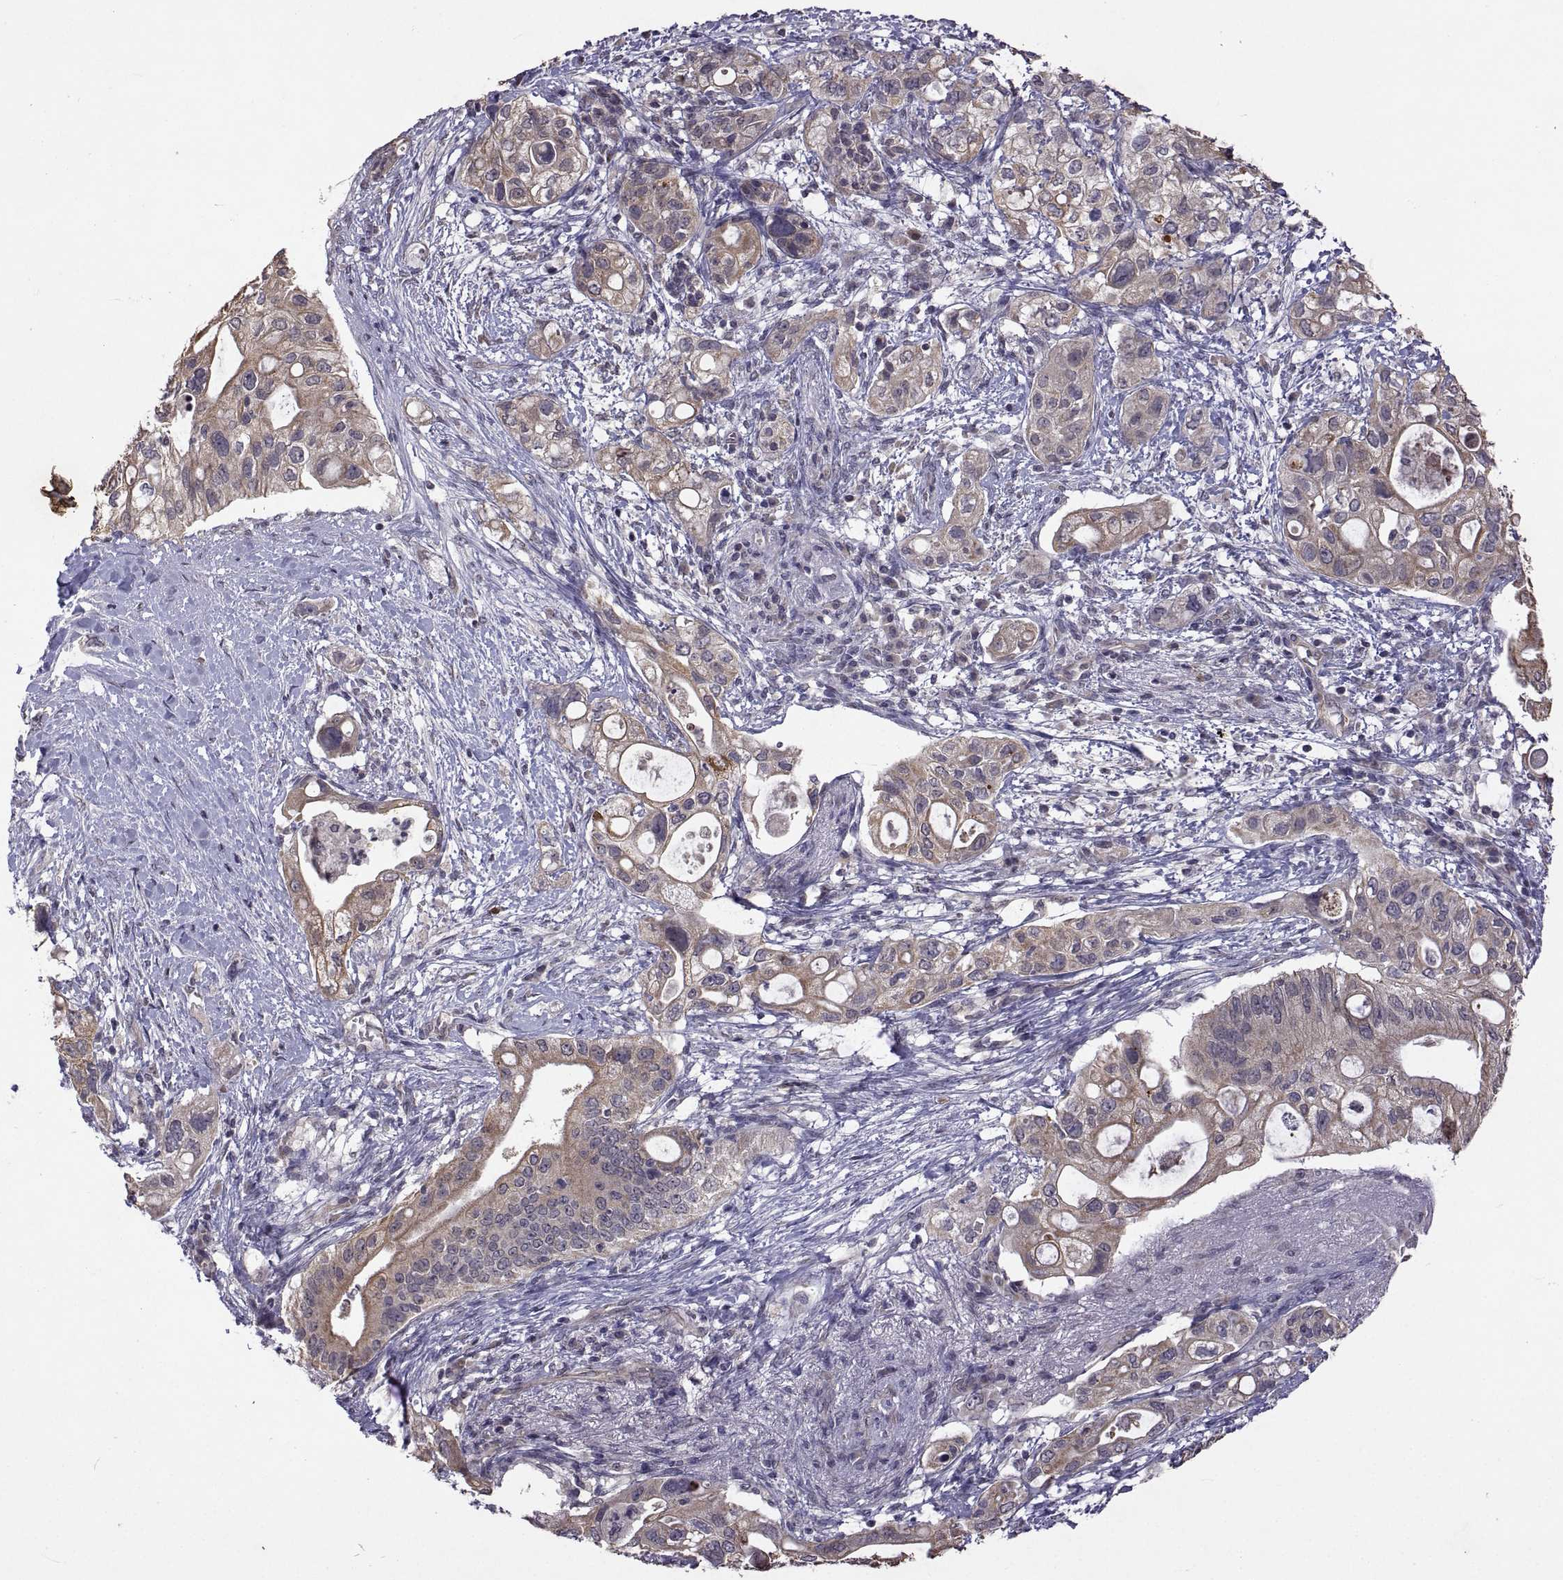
{"staining": {"intensity": "moderate", "quantity": ">75%", "location": "cytoplasmic/membranous"}, "tissue": "pancreatic cancer", "cell_type": "Tumor cells", "image_type": "cancer", "snomed": [{"axis": "morphology", "description": "Adenocarcinoma, NOS"}, {"axis": "topography", "description": "Pancreas"}], "caption": "A photomicrograph of human pancreatic cancer (adenocarcinoma) stained for a protein demonstrates moderate cytoplasmic/membranous brown staining in tumor cells.", "gene": "LAMA1", "patient": {"sex": "female", "age": 72}}